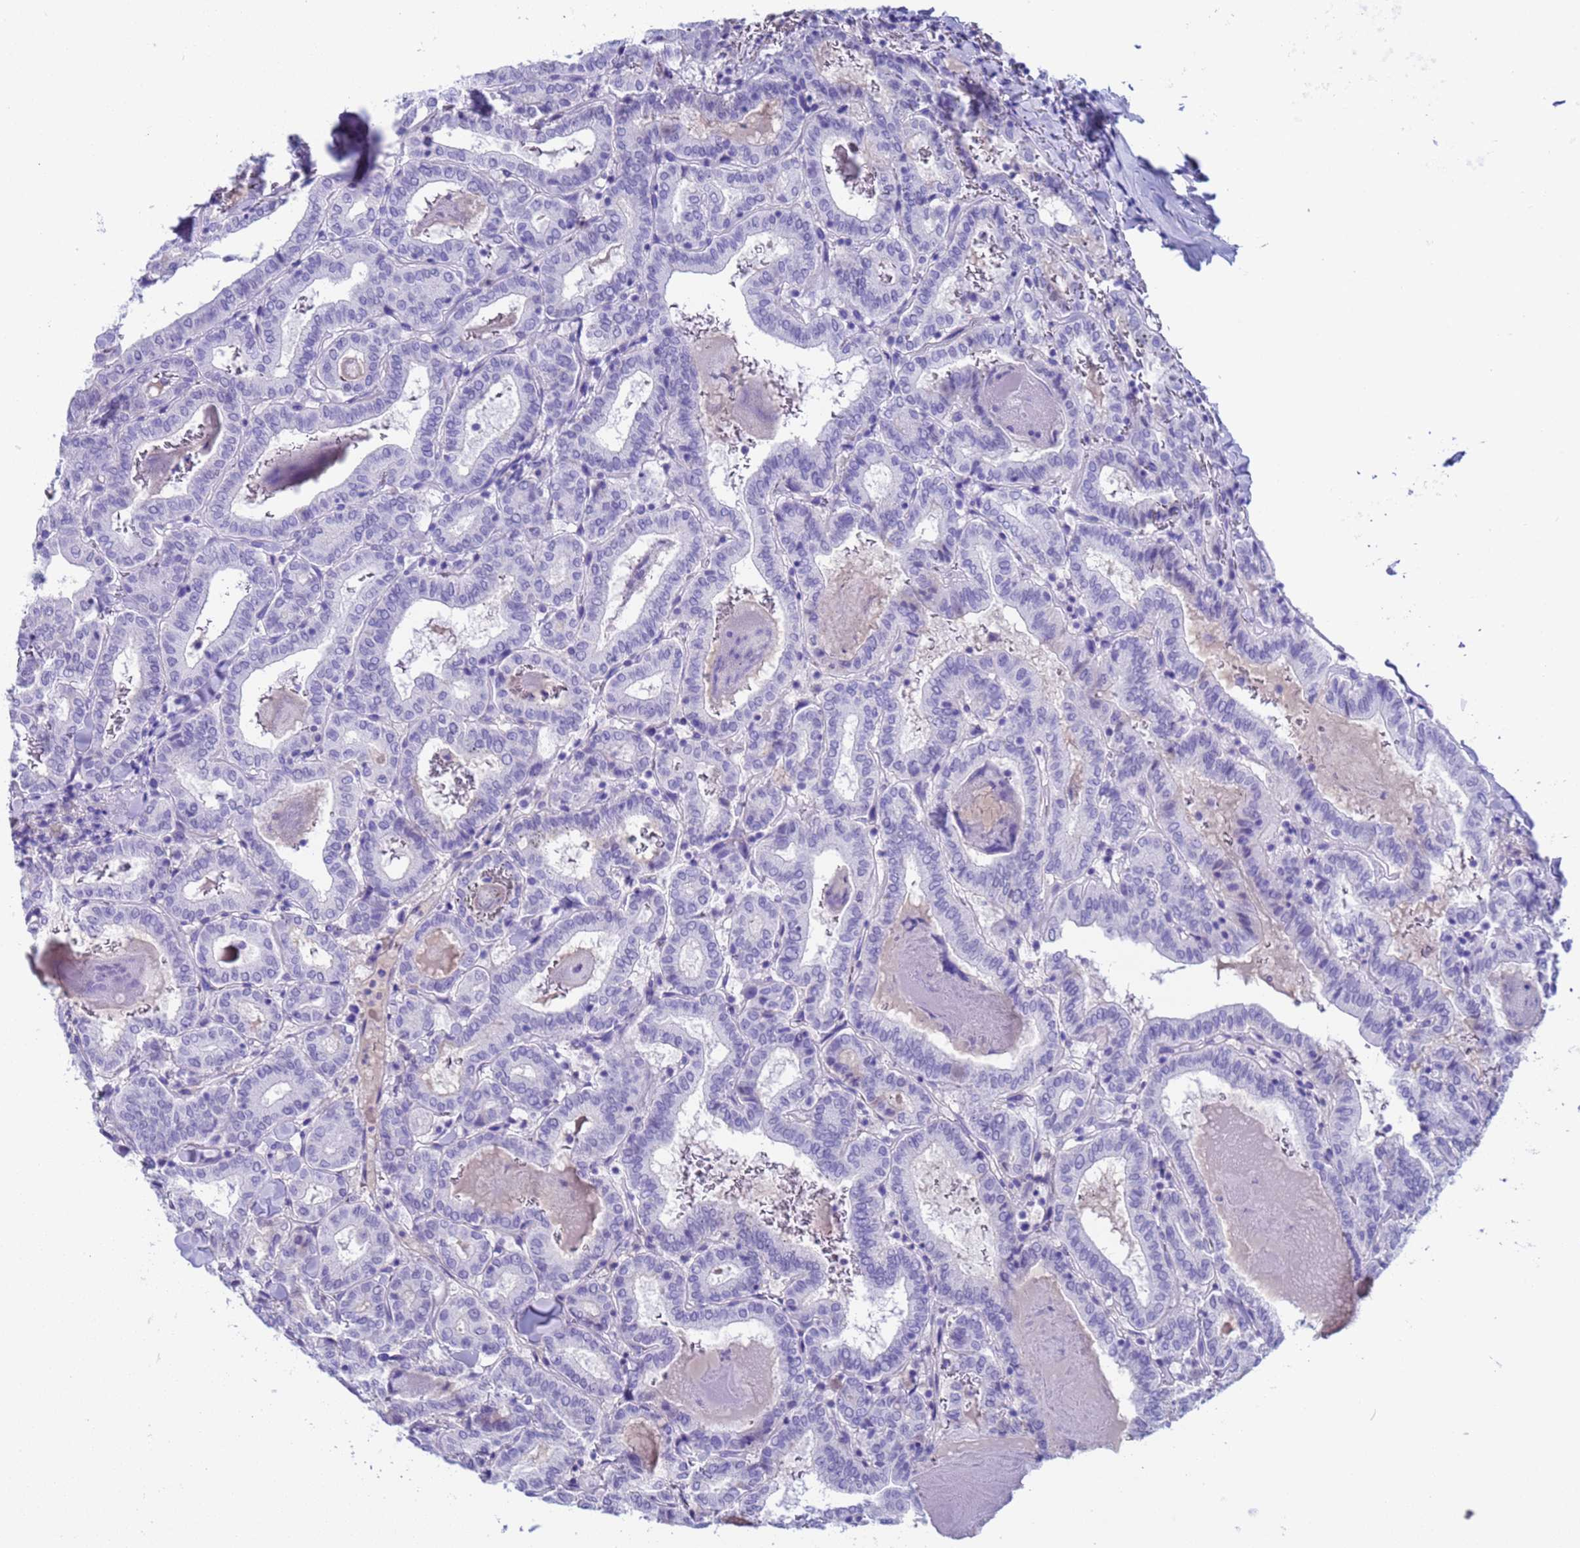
{"staining": {"intensity": "negative", "quantity": "none", "location": "none"}, "tissue": "thyroid cancer", "cell_type": "Tumor cells", "image_type": "cancer", "snomed": [{"axis": "morphology", "description": "Papillary adenocarcinoma, NOS"}, {"axis": "topography", "description": "Thyroid gland"}], "caption": "A micrograph of thyroid papillary adenocarcinoma stained for a protein shows no brown staining in tumor cells.", "gene": "CKM", "patient": {"sex": "female", "age": 72}}